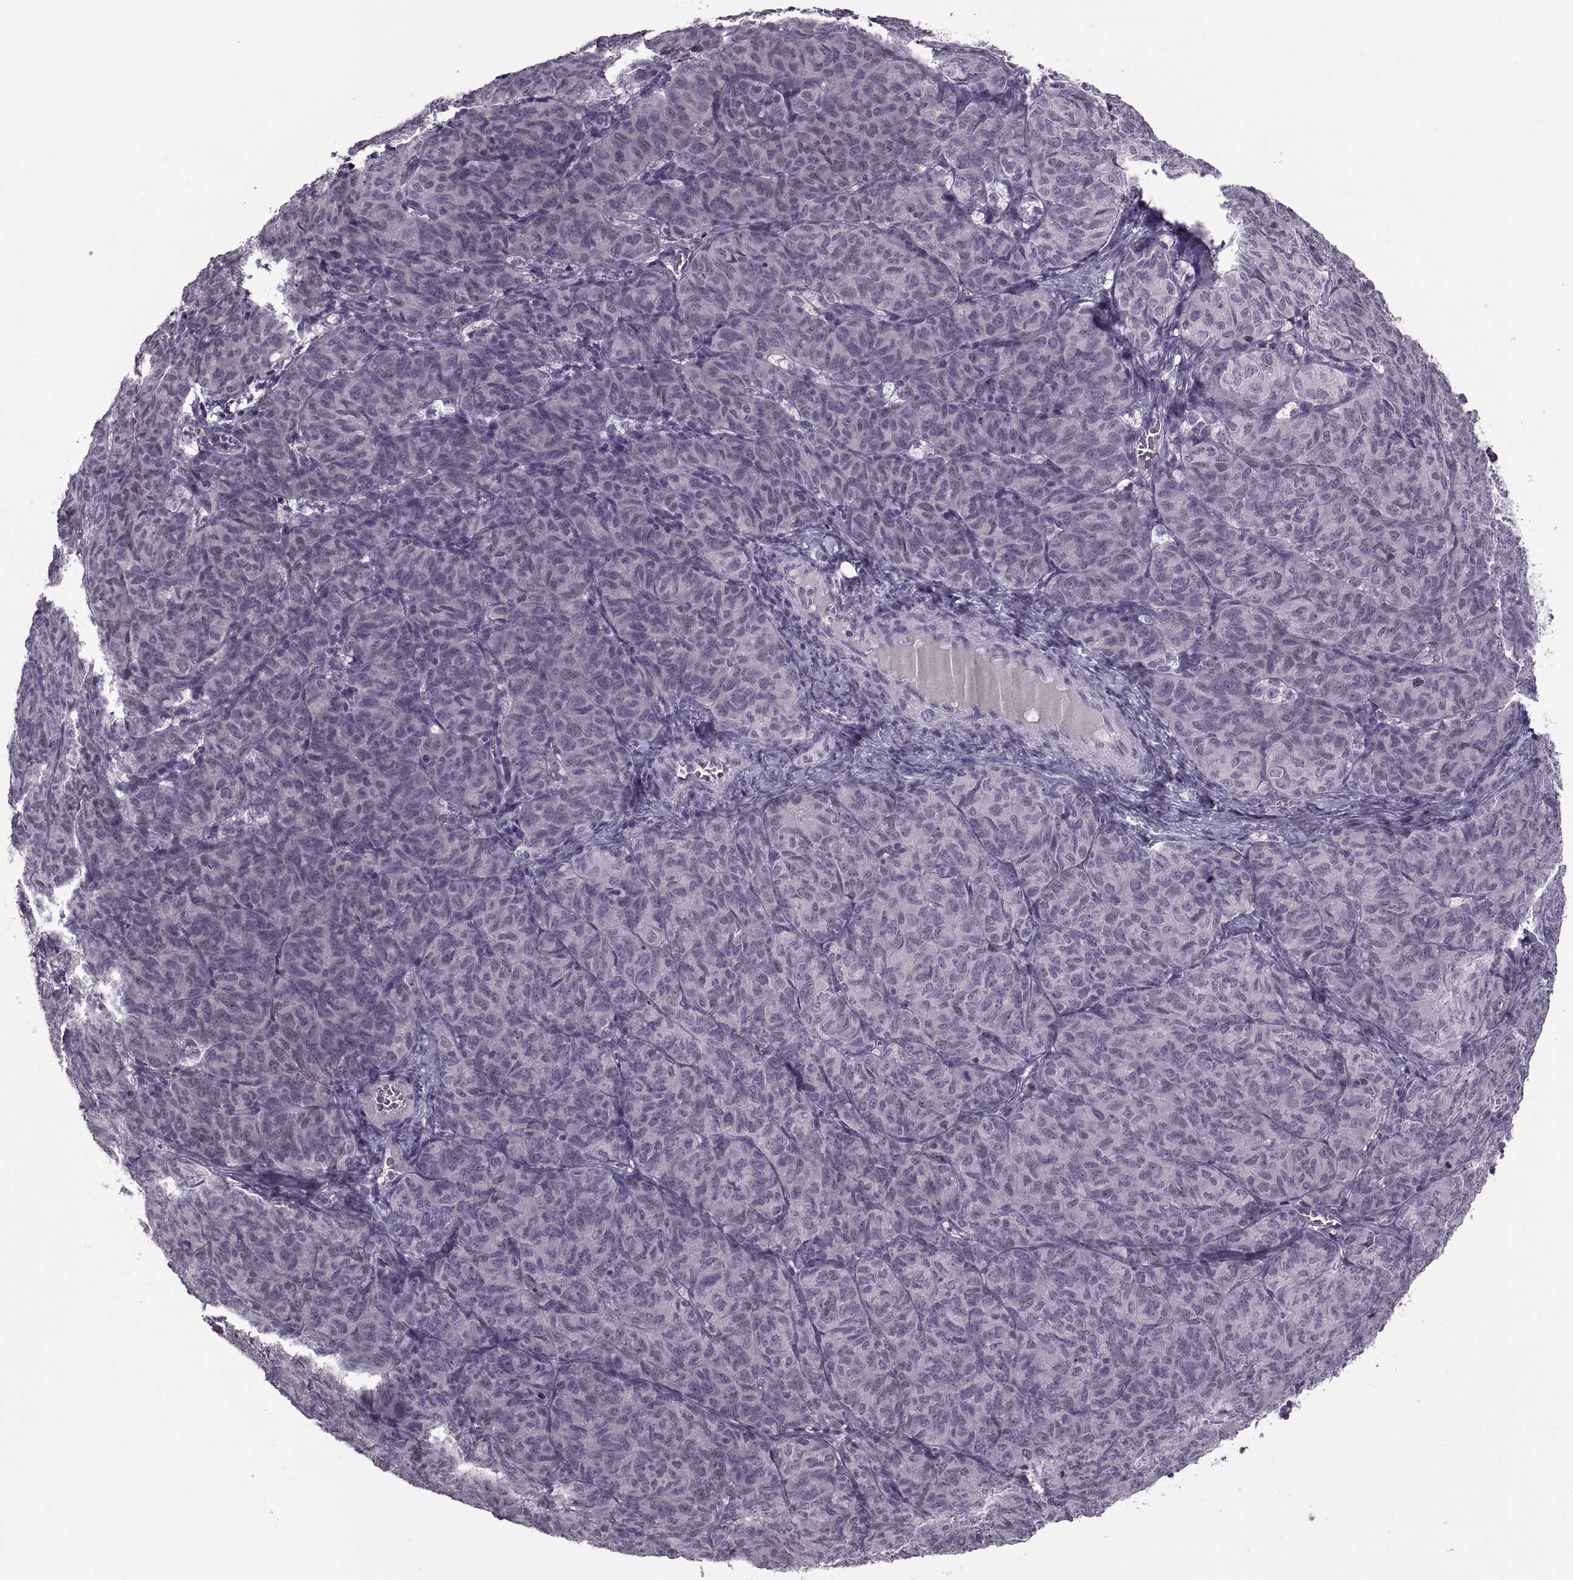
{"staining": {"intensity": "negative", "quantity": "none", "location": "none"}, "tissue": "ovarian cancer", "cell_type": "Tumor cells", "image_type": "cancer", "snomed": [{"axis": "morphology", "description": "Carcinoma, endometroid"}, {"axis": "topography", "description": "Ovary"}], "caption": "The histopathology image exhibits no staining of tumor cells in ovarian endometroid carcinoma.", "gene": "PAGE5", "patient": {"sex": "female", "age": 80}}